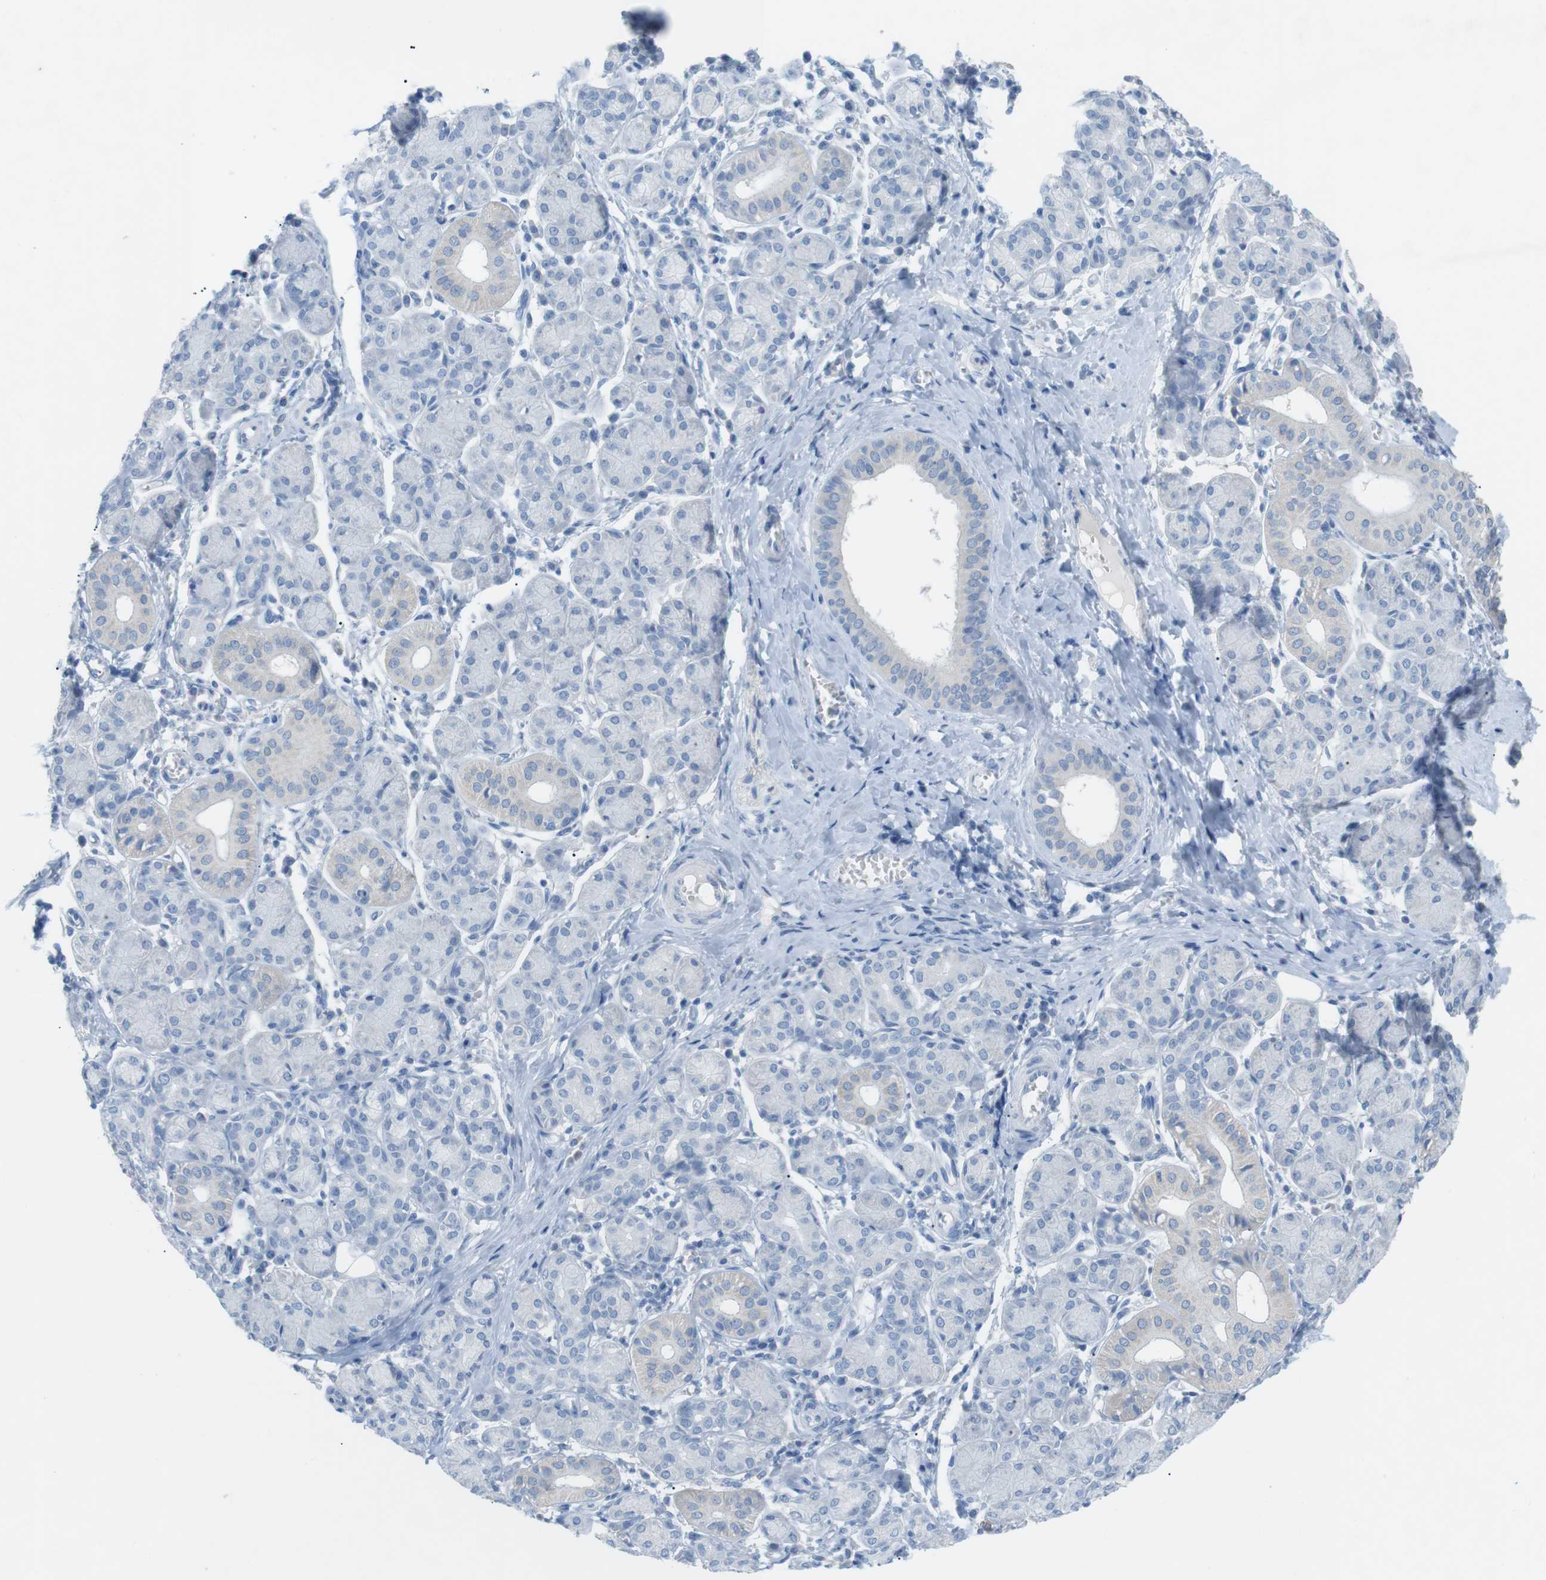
{"staining": {"intensity": "weak", "quantity": "<25%", "location": "cytoplasmic/membranous"}, "tissue": "salivary gland", "cell_type": "Glandular cells", "image_type": "normal", "snomed": [{"axis": "morphology", "description": "Normal tissue, NOS"}, {"axis": "morphology", "description": "Inflammation, NOS"}, {"axis": "topography", "description": "Lymph node"}, {"axis": "topography", "description": "Salivary gland"}], "caption": "IHC image of benign human salivary gland stained for a protein (brown), which exhibits no staining in glandular cells. The staining was performed using DAB (3,3'-diaminobenzidine) to visualize the protein expression in brown, while the nuclei were stained in blue with hematoxylin (Magnification: 20x).", "gene": "SALL4", "patient": {"sex": "male", "age": 3}}